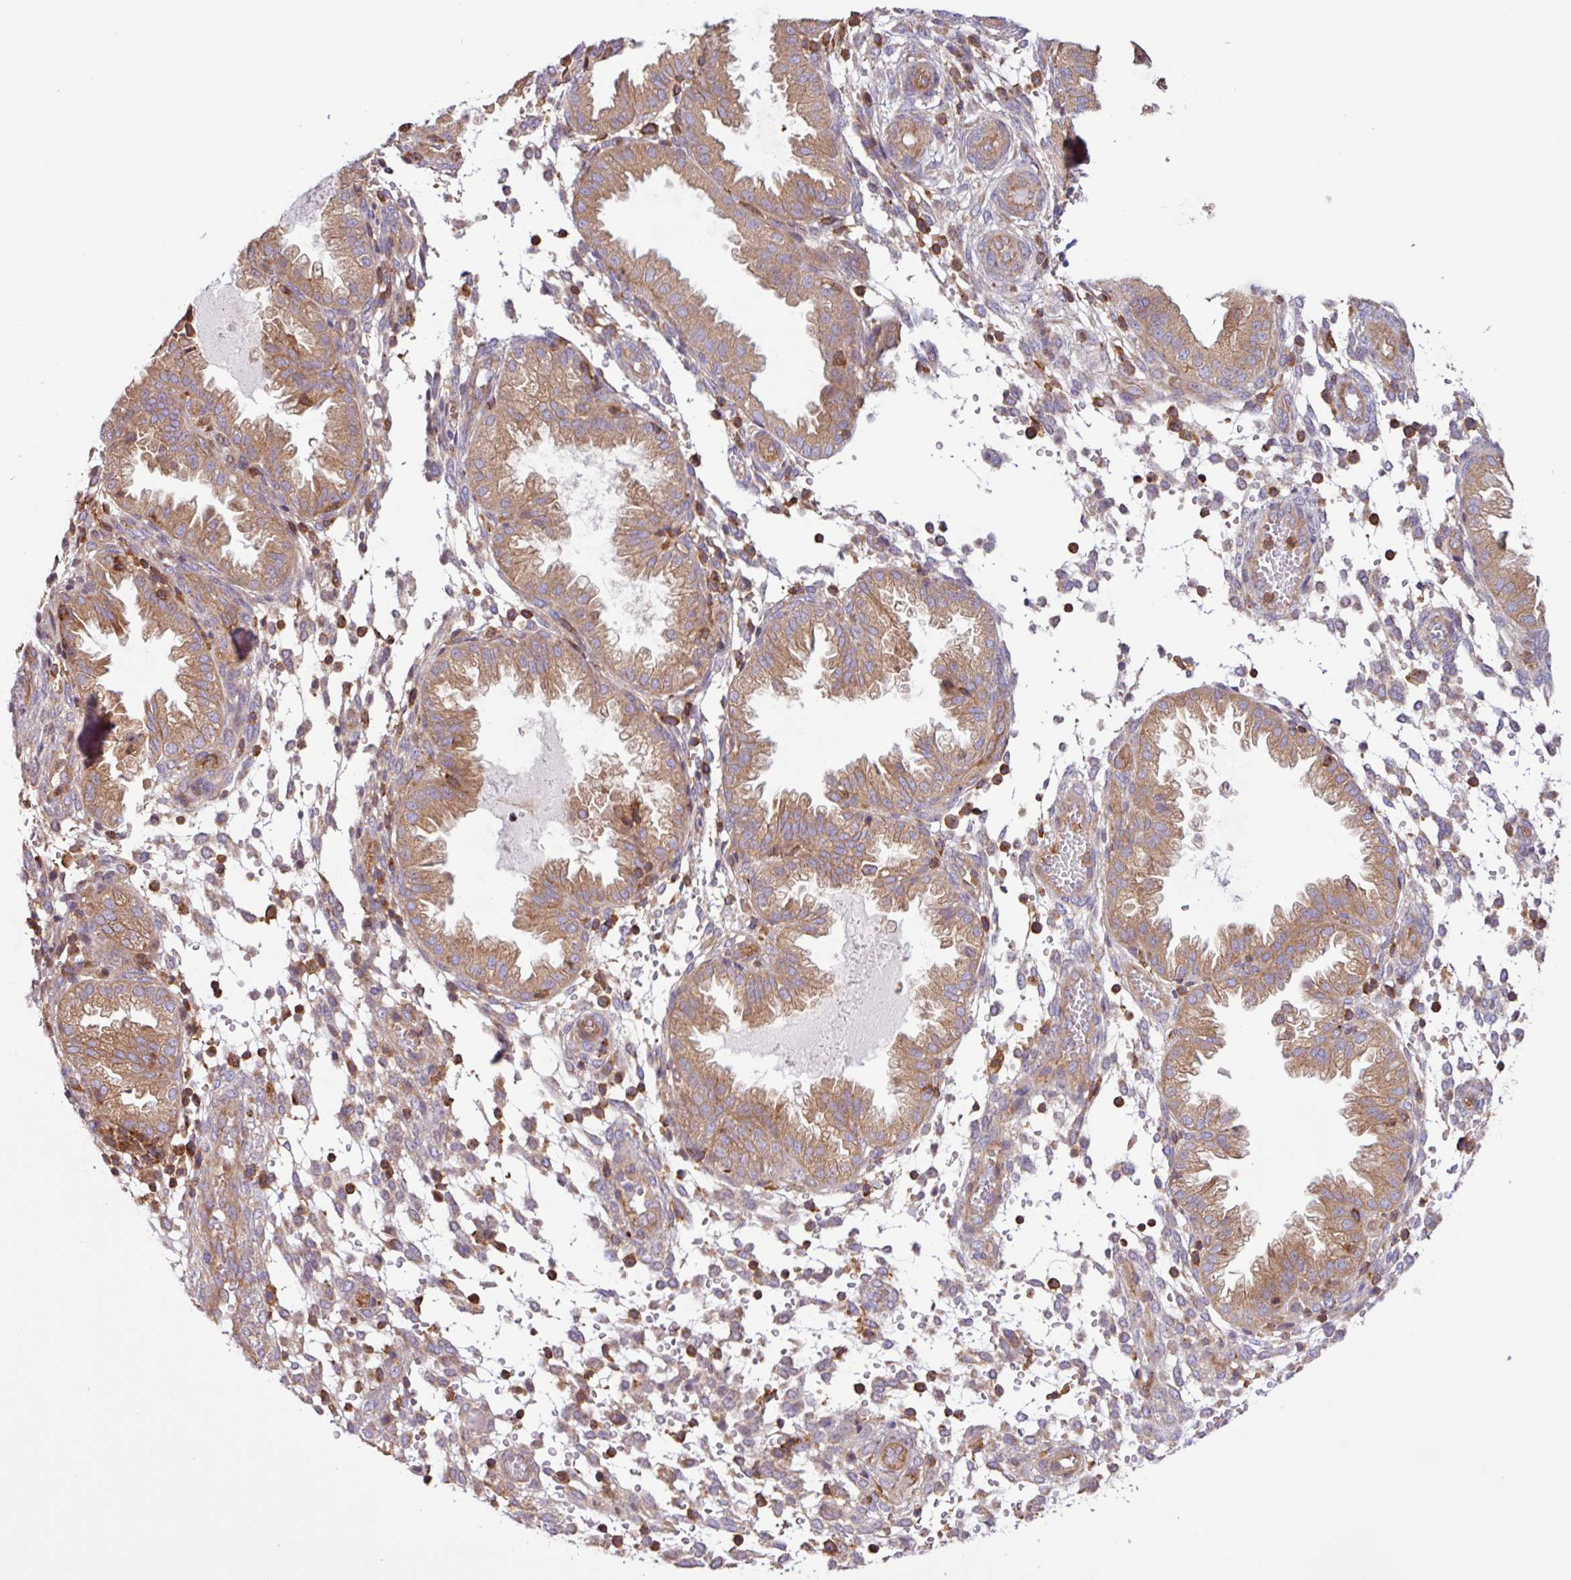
{"staining": {"intensity": "moderate", "quantity": "<25%", "location": "cytoplasmic/membranous"}, "tissue": "endometrium", "cell_type": "Cells in endometrial stroma", "image_type": "normal", "snomed": [{"axis": "morphology", "description": "Normal tissue, NOS"}, {"axis": "topography", "description": "Endometrium"}], "caption": "Immunohistochemistry staining of normal endometrium, which reveals low levels of moderate cytoplasmic/membranous staining in approximately <25% of cells in endometrial stroma indicating moderate cytoplasmic/membranous protein staining. The staining was performed using DAB (brown) for protein detection and nuclei were counterstained in hematoxylin (blue).", "gene": "ACTR3B", "patient": {"sex": "female", "age": 33}}